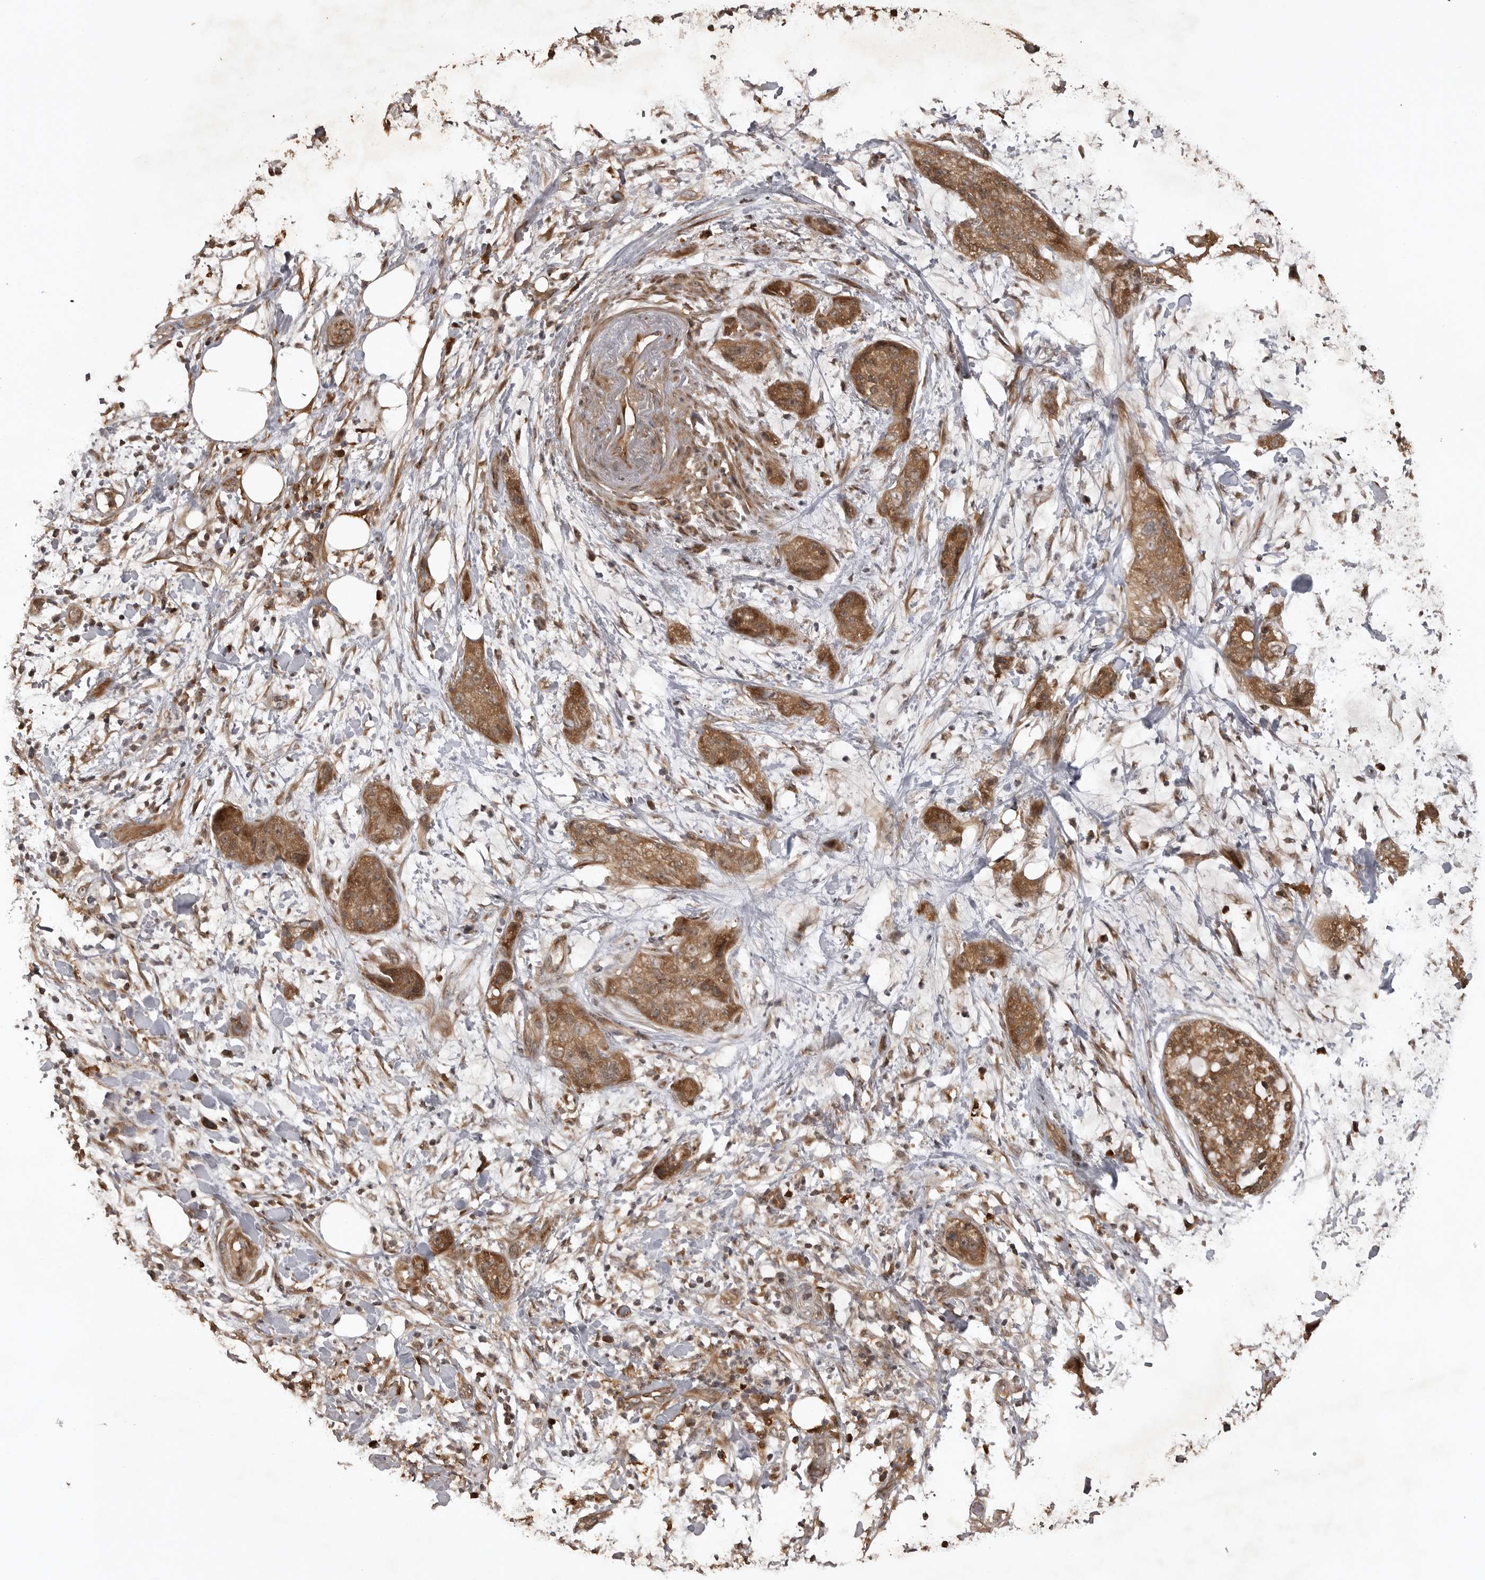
{"staining": {"intensity": "moderate", "quantity": ">75%", "location": "cytoplasmic/membranous"}, "tissue": "pancreatic cancer", "cell_type": "Tumor cells", "image_type": "cancer", "snomed": [{"axis": "morphology", "description": "Adenocarcinoma, NOS"}, {"axis": "topography", "description": "Pancreas"}], "caption": "Immunohistochemistry (DAB (3,3'-diaminobenzidine)) staining of pancreatic cancer (adenocarcinoma) shows moderate cytoplasmic/membranous protein positivity in about >75% of tumor cells. The protein of interest is shown in brown color, while the nuclei are stained blue.", "gene": "AKAP7", "patient": {"sex": "female", "age": 78}}